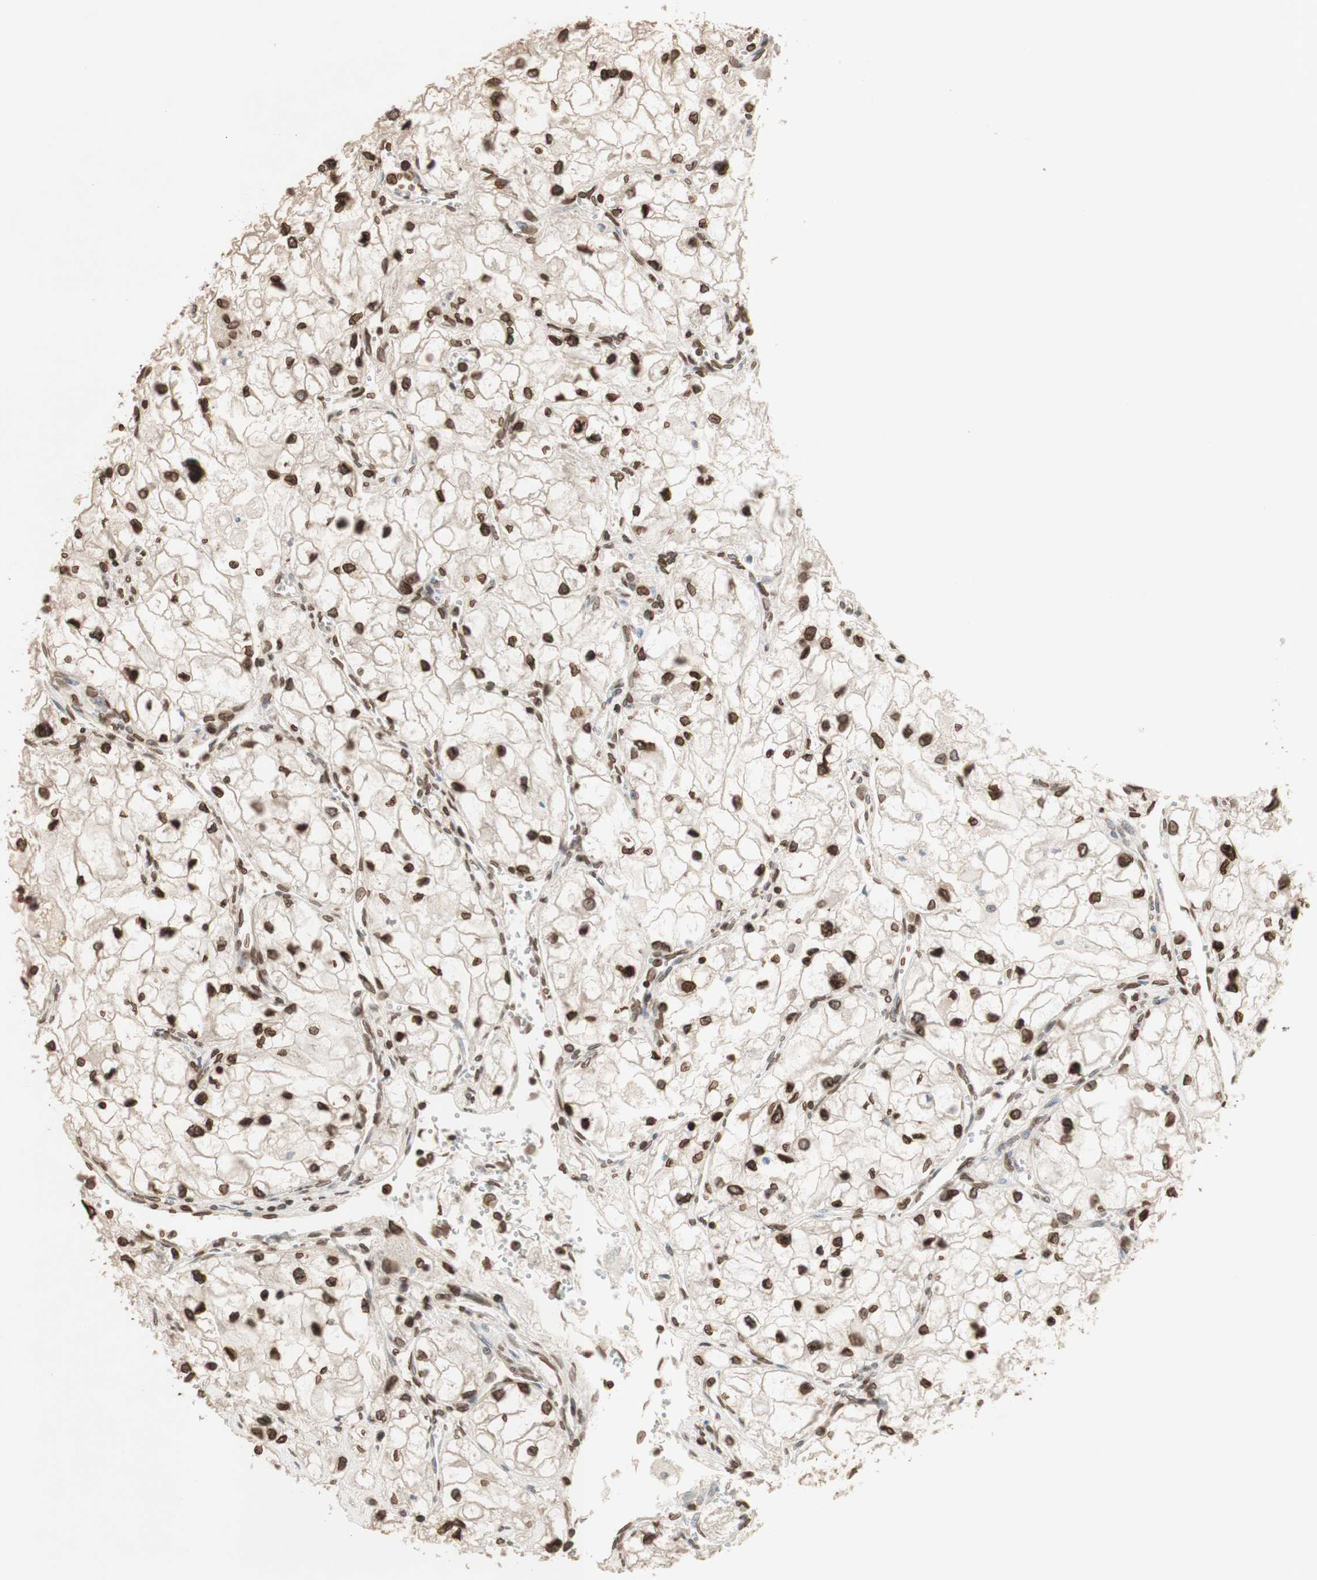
{"staining": {"intensity": "strong", "quantity": ">75%", "location": "cytoplasmic/membranous,nuclear"}, "tissue": "renal cancer", "cell_type": "Tumor cells", "image_type": "cancer", "snomed": [{"axis": "morphology", "description": "Adenocarcinoma, NOS"}, {"axis": "topography", "description": "Kidney"}], "caption": "Tumor cells display high levels of strong cytoplasmic/membranous and nuclear staining in approximately >75% of cells in renal adenocarcinoma.", "gene": "TMPO", "patient": {"sex": "female", "age": 70}}